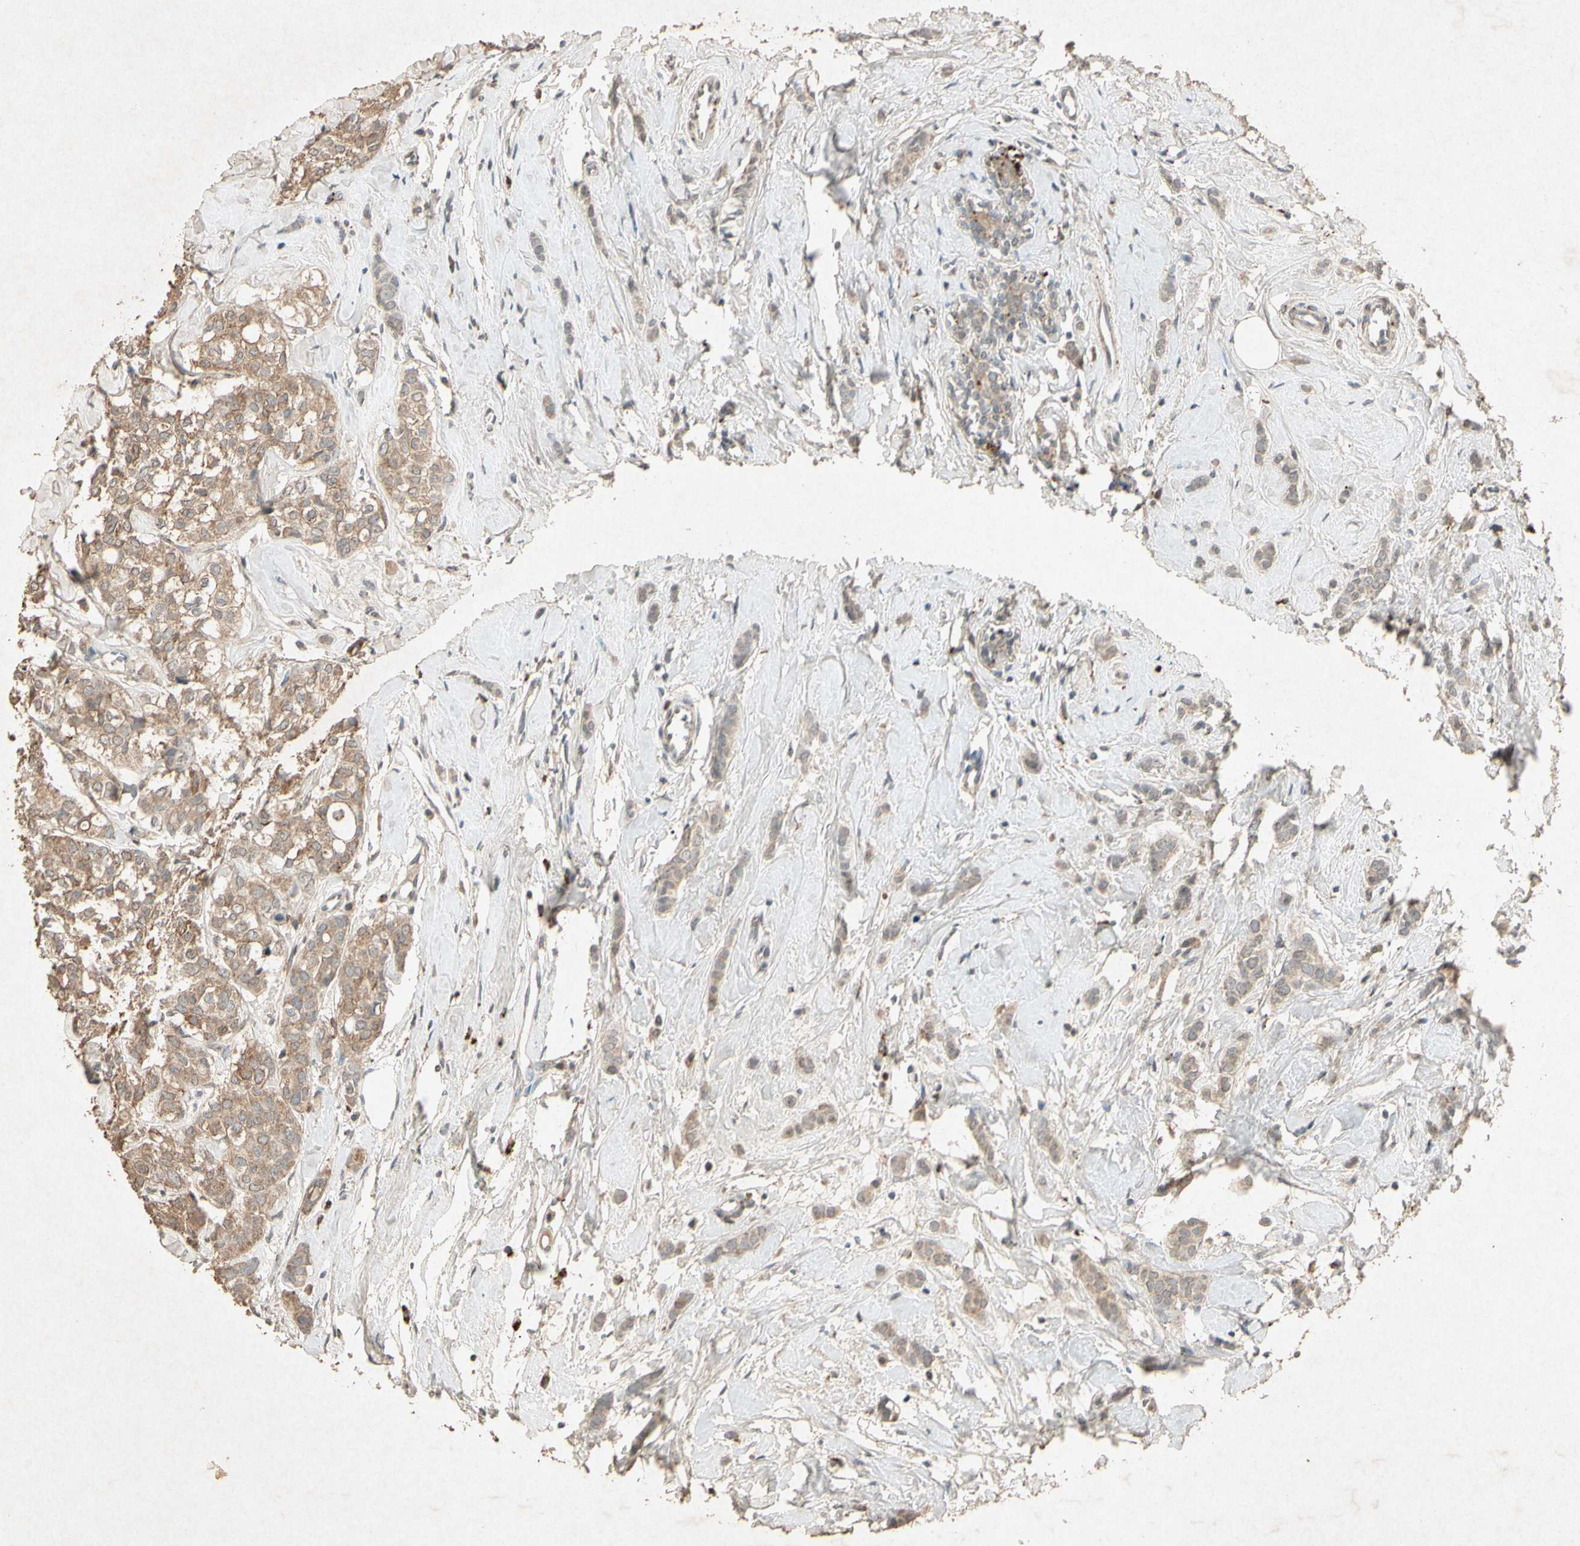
{"staining": {"intensity": "moderate", "quantity": ">75%", "location": "cytoplasmic/membranous"}, "tissue": "breast cancer", "cell_type": "Tumor cells", "image_type": "cancer", "snomed": [{"axis": "morphology", "description": "Lobular carcinoma"}, {"axis": "topography", "description": "Breast"}], "caption": "Tumor cells reveal medium levels of moderate cytoplasmic/membranous staining in about >75% of cells in breast cancer.", "gene": "MSRB1", "patient": {"sex": "female", "age": 60}}